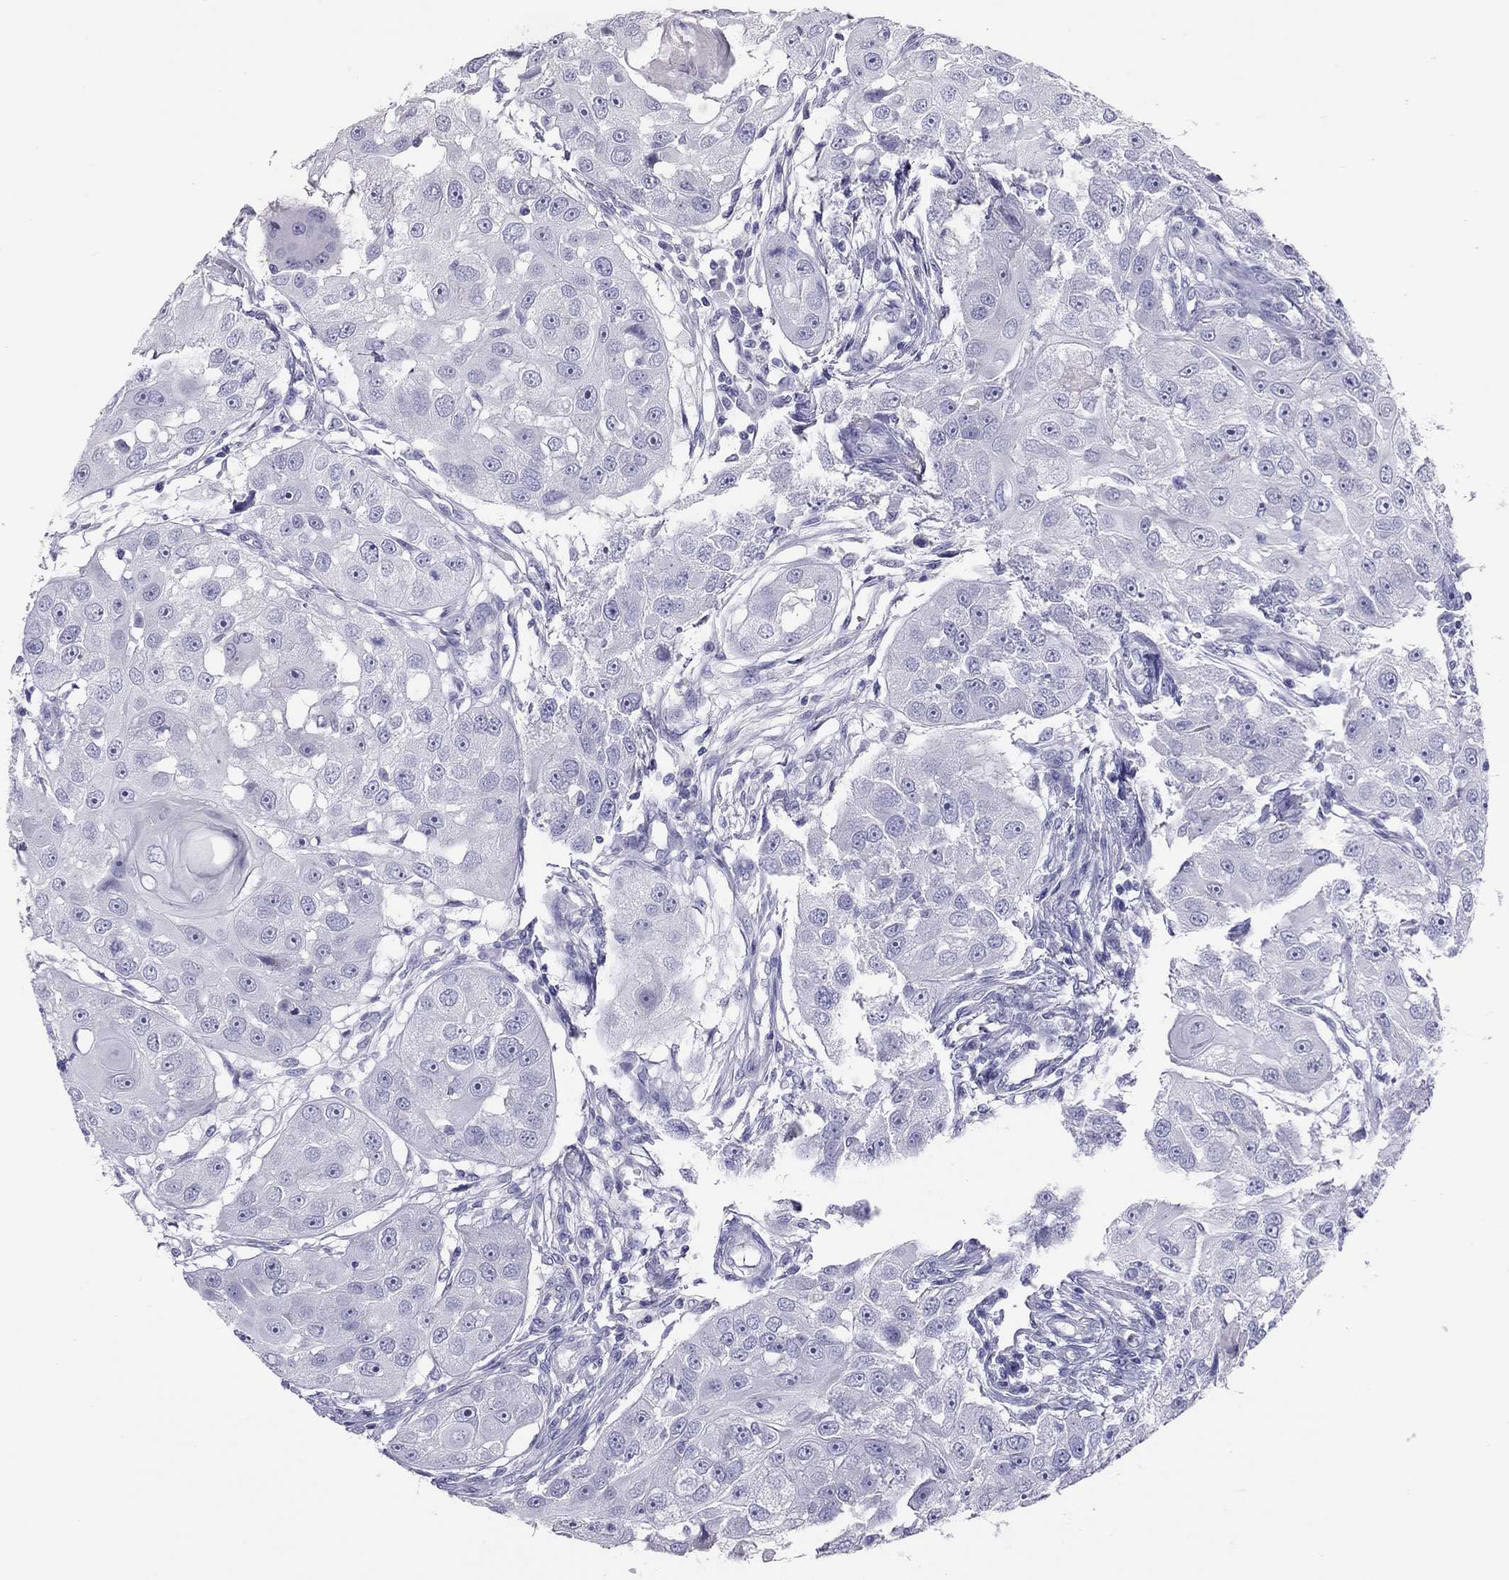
{"staining": {"intensity": "negative", "quantity": "none", "location": "none"}, "tissue": "head and neck cancer", "cell_type": "Tumor cells", "image_type": "cancer", "snomed": [{"axis": "morphology", "description": "Squamous cell carcinoma, NOS"}, {"axis": "topography", "description": "Head-Neck"}], "caption": "High magnification brightfield microscopy of head and neck cancer (squamous cell carcinoma) stained with DAB (brown) and counterstained with hematoxylin (blue): tumor cells show no significant positivity. The staining is performed using DAB brown chromogen with nuclei counter-stained in using hematoxylin.", "gene": "IL17REL", "patient": {"sex": "male", "age": 51}}